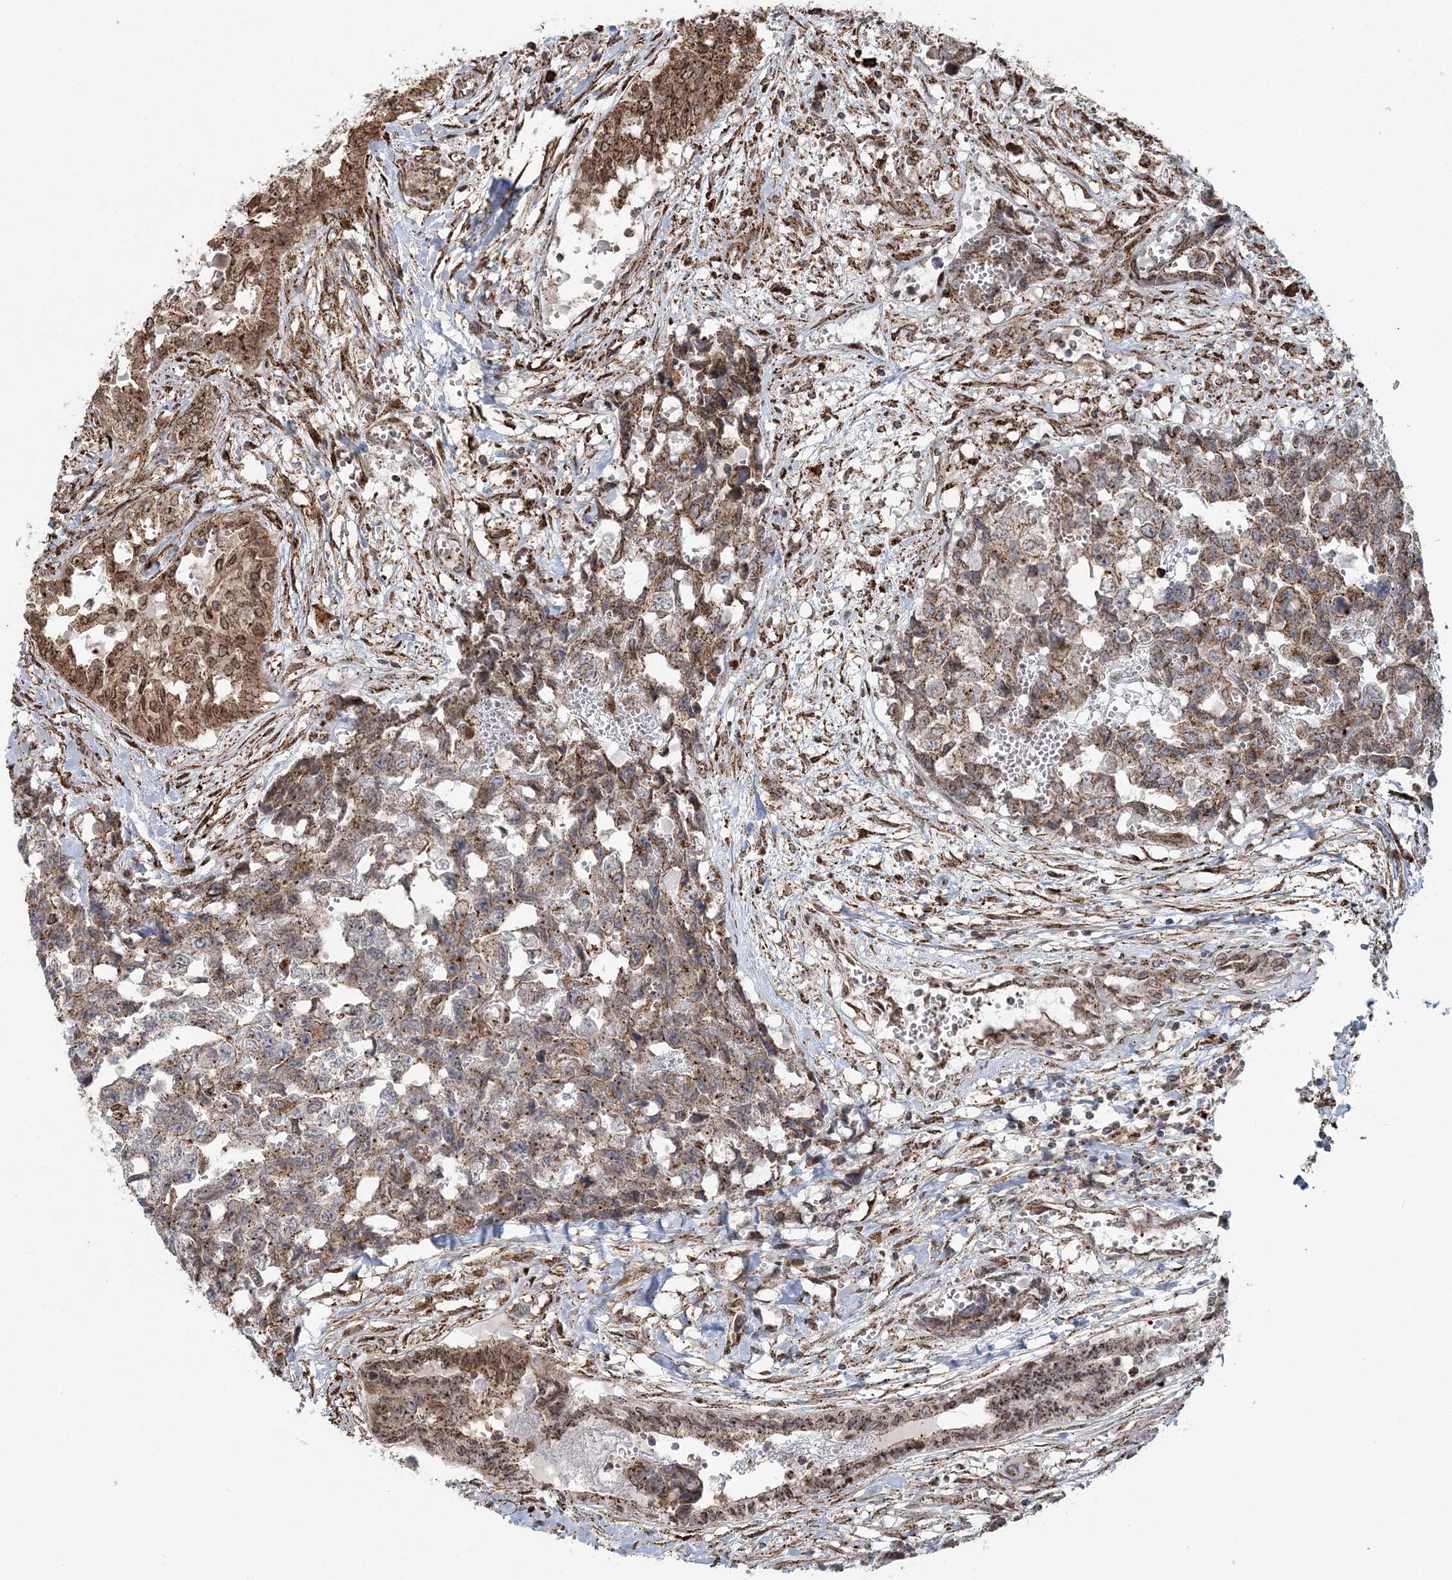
{"staining": {"intensity": "moderate", "quantity": ">75%", "location": "cytoplasmic/membranous"}, "tissue": "testis cancer", "cell_type": "Tumor cells", "image_type": "cancer", "snomed": [{"axis": "morphology", "description": "Carcinoma, Embryonal, NOS"}, {"axis": "topography", "description": "Testis"}], "caption": "This image exhibits immunohistochemistry staining of human testis embryonal carcinoma, with medium moderate cytoplasmic/membranous positivity in approximately >75% of tumor cells.", "gene": "TRAF3IP2", "patient": {"sex": "male", "age": 31}}